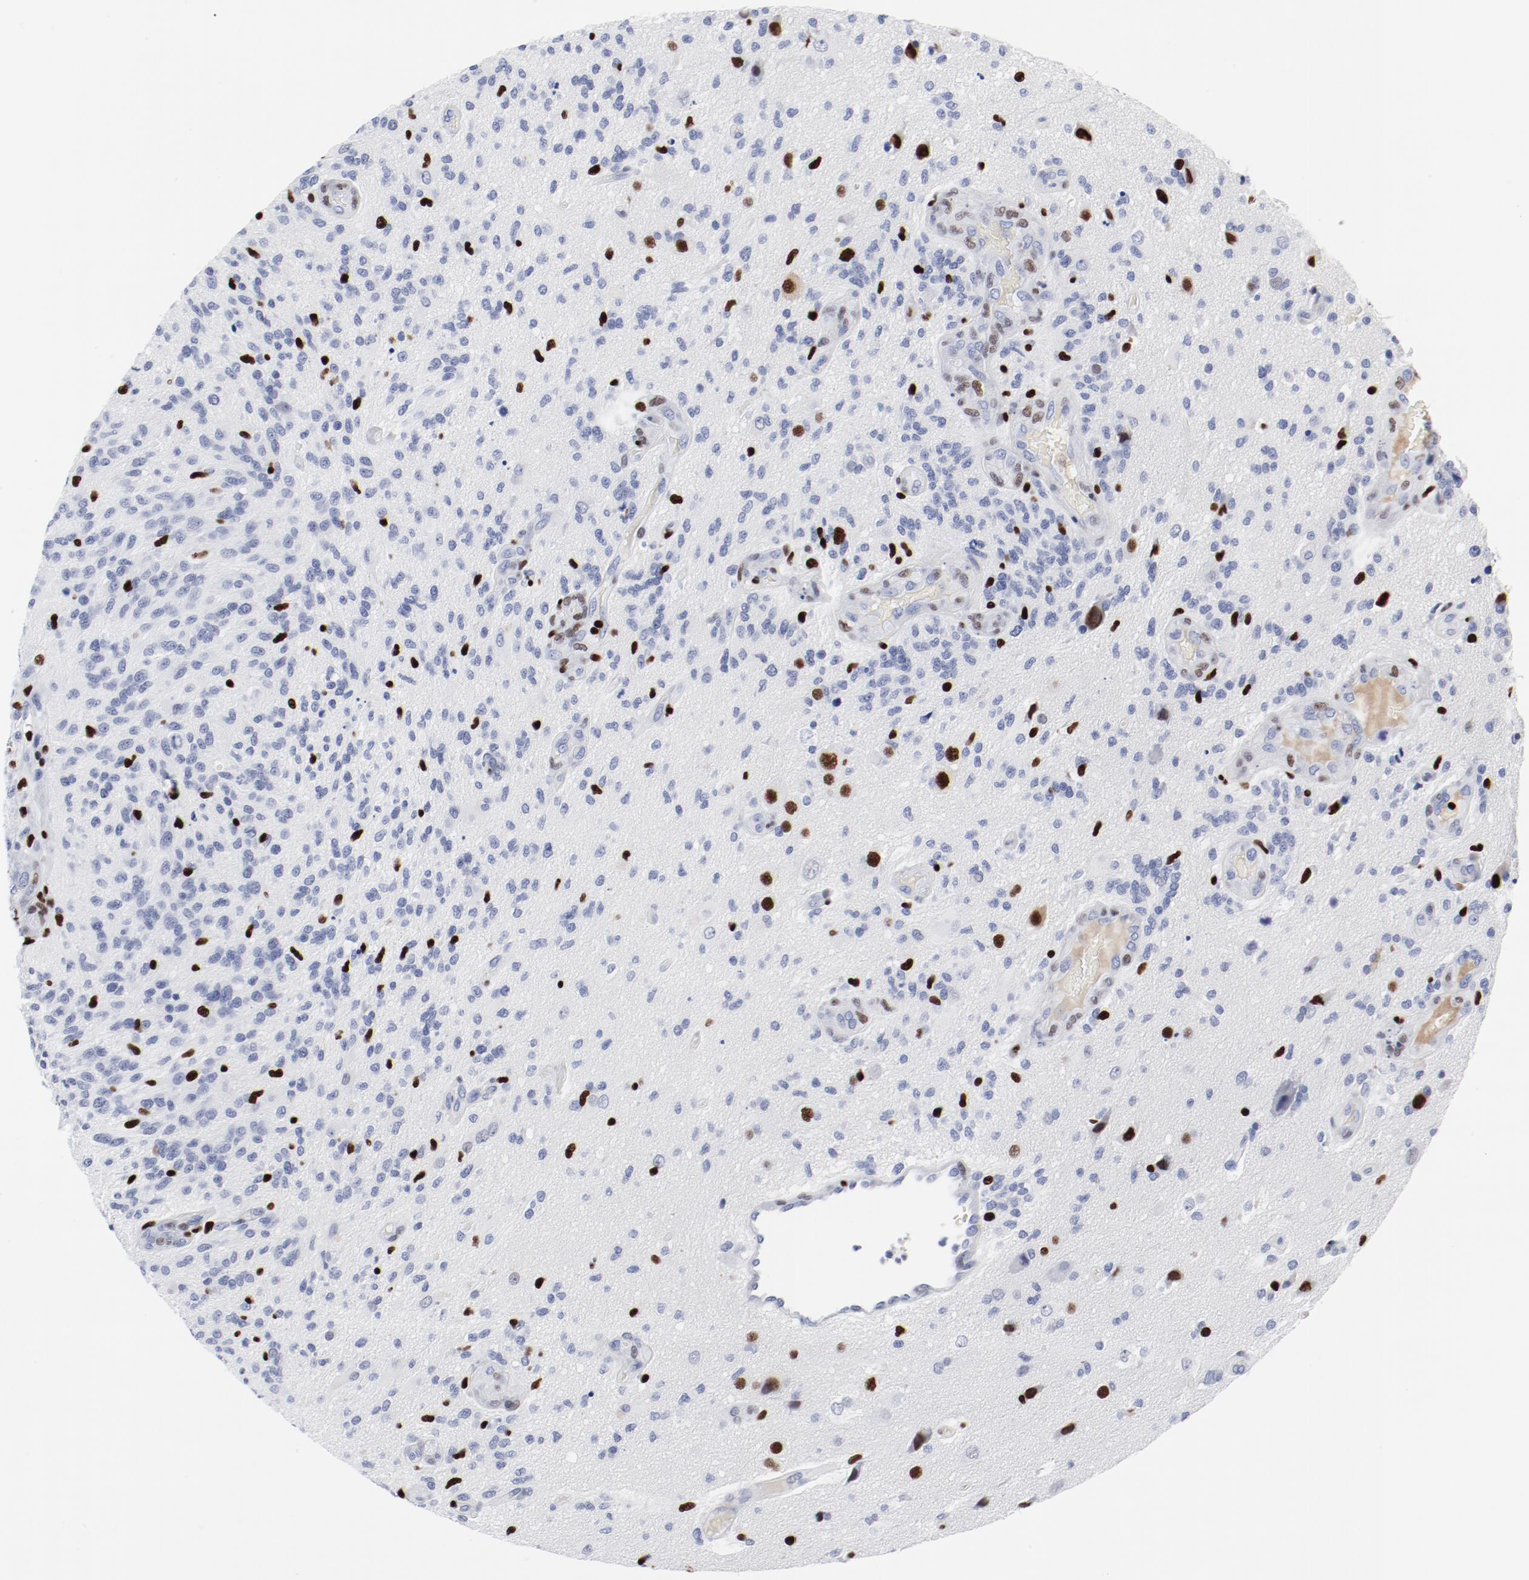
{"staining": {"intensity": "strong", "quantity": "<25%", "location": "nuclear"}, "tissue": "glioma", "cell_type": "Tumor cells", "image_type": "cancer", "snomed": [{"axis": "morphology", "description": "Normal tissue, NOS"}, {"axis": "morphology", "description": "Glioma, malignant, High grade"}, {"axis": "topography", "description": "Cerebral cortex"}], "caption": "A brown stain highlights strong nuclear expression of a protein in human high-grade glioma (malignant) tumor cells. Using DAB (3,3'-diaminobenzidine) (brown) and hematoxylin (blue) stains, captured at high magnification using brightfield microscopy.", "gene": "SMARCC2", "patient": {"sex": "male", "age": 75}}